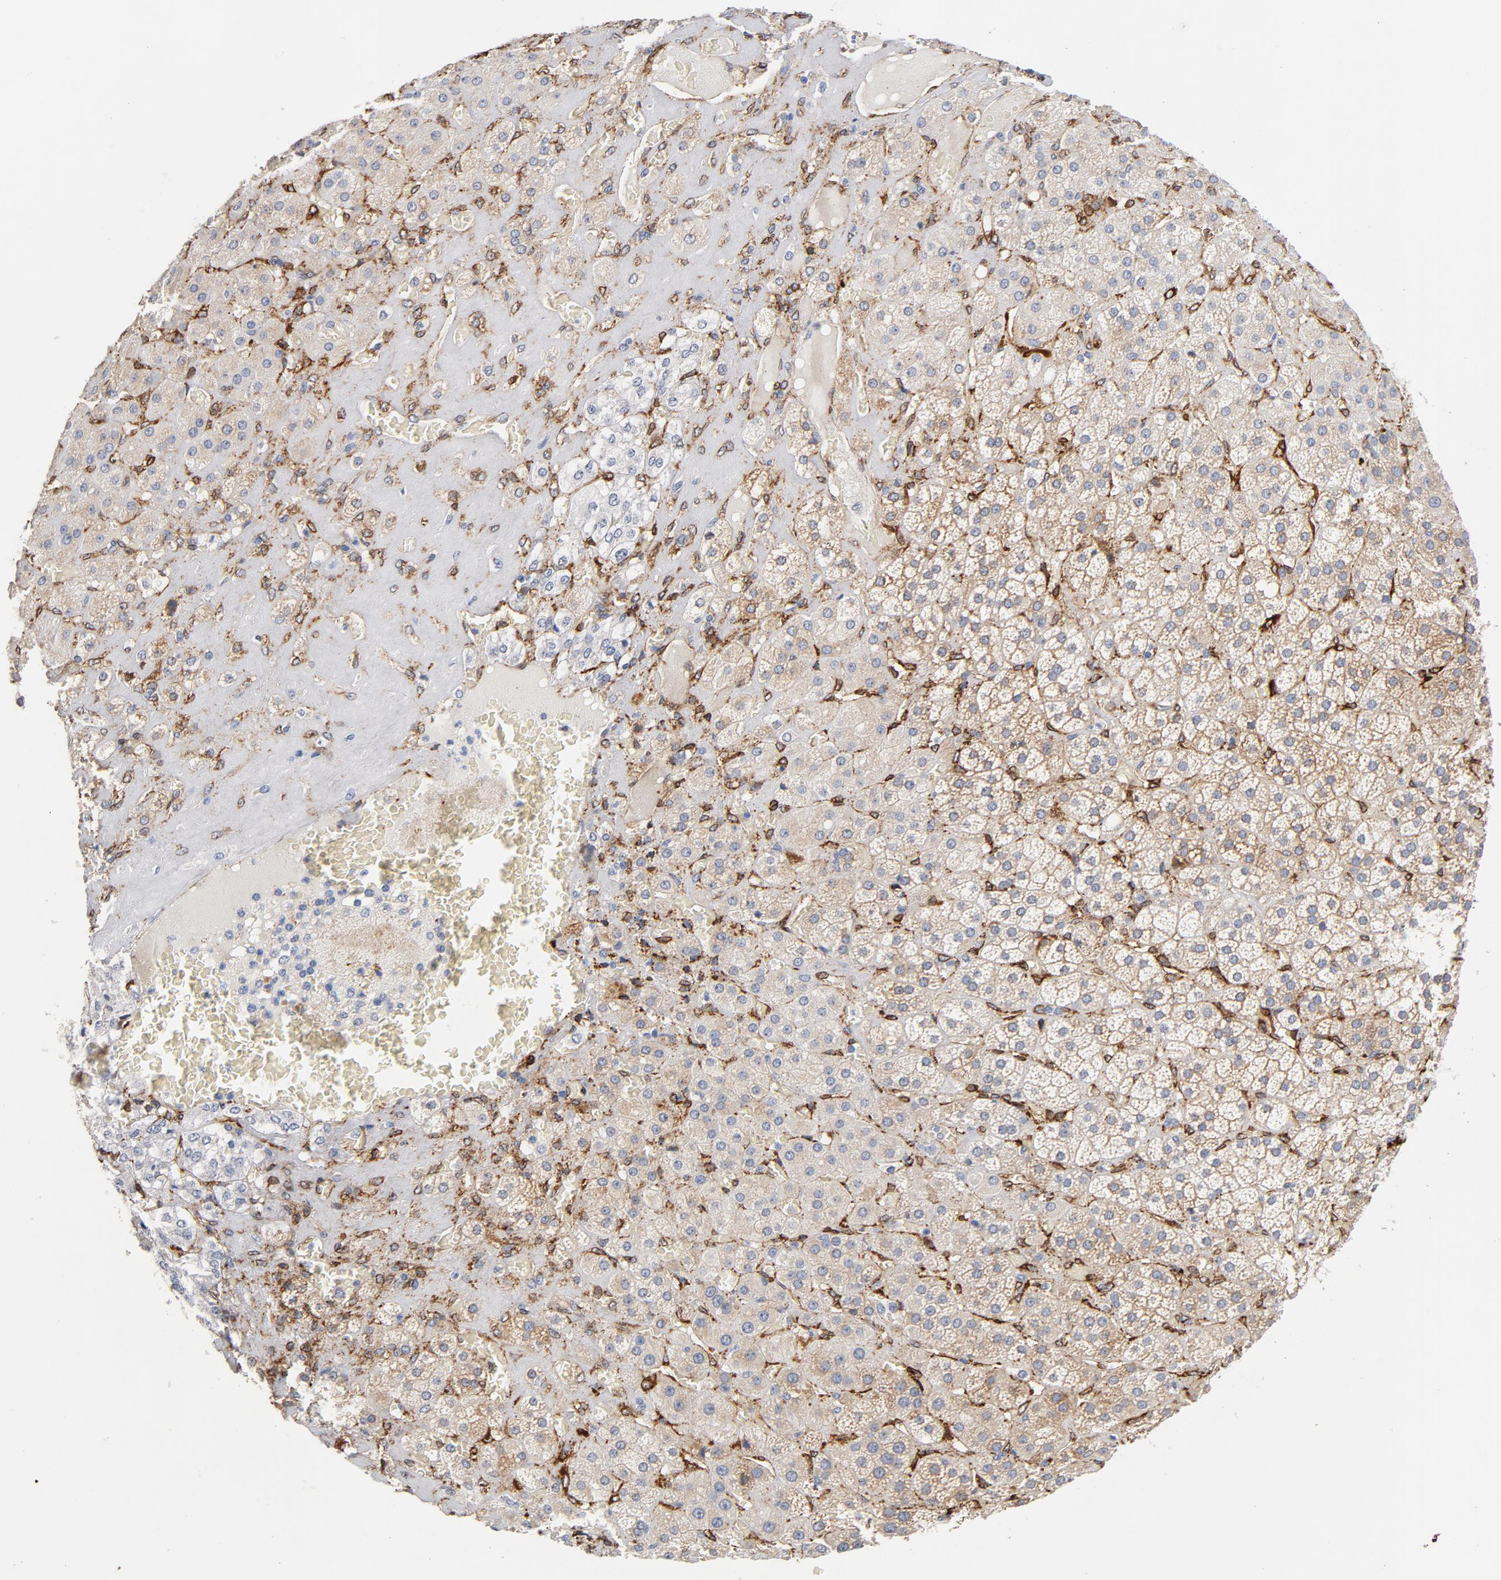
{"staining": {"intensity": "weak", "quantity": ">75%", "location": "cytoplasmic/membranous"}, "tissue": "adrenal gland", "cell_type": "Glandular cells", "image_type": "normal", "snomed": [{"axis": "morphology", "description": "Normal tissue, NOS"}, {"axis": "topography", "description": "Adrenal gland"}], "caption": "High-power microscopy captured an immunohistochemistry image of unremarkable adrenal gland, revealing weak cytoplasmic/membranous expression in about >75% of glandular cells.", "gene": "SERPINH1", "patient": {"sex": "female", "age": 71}}